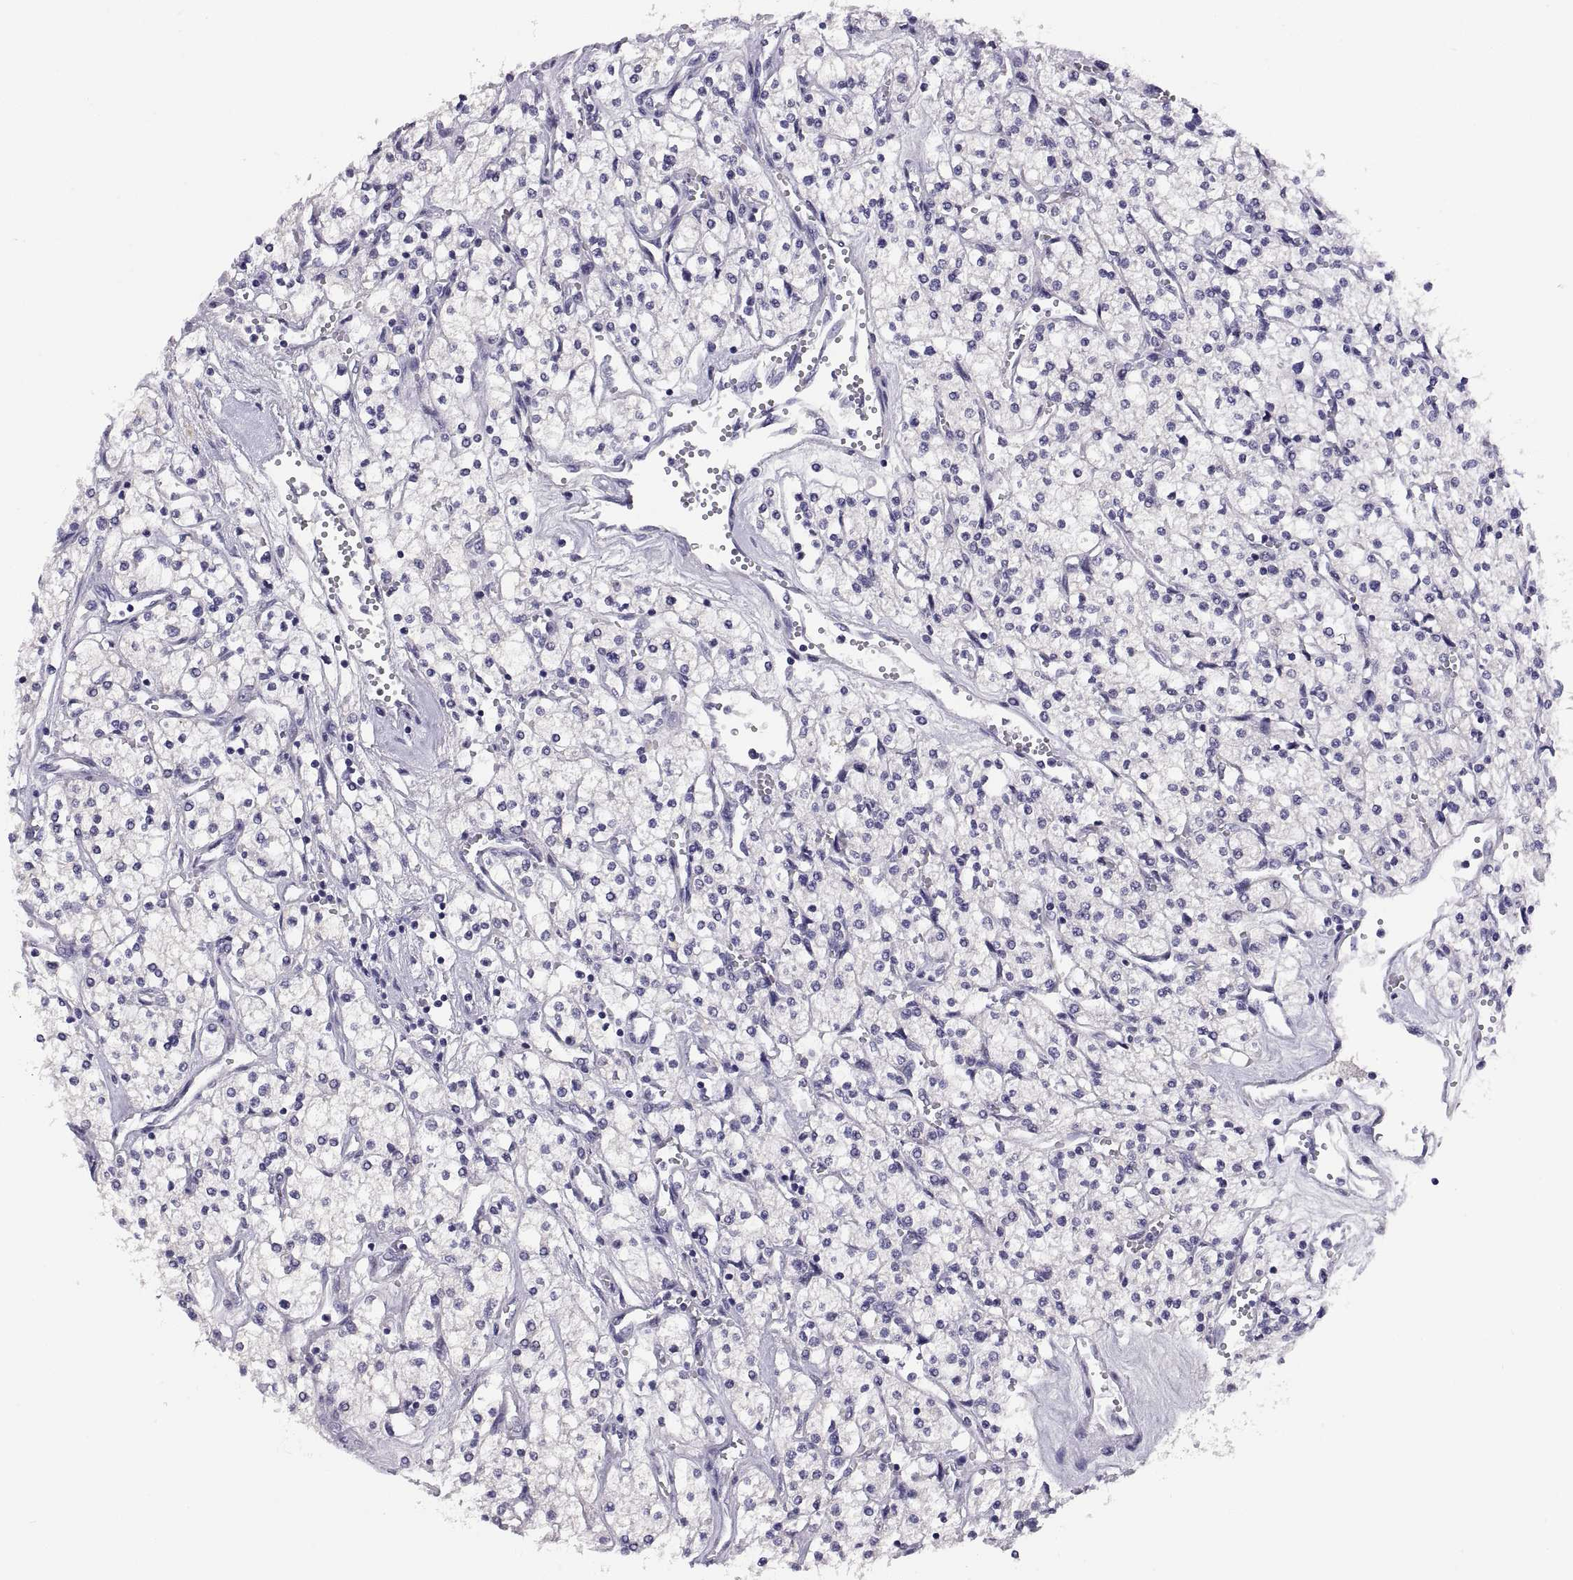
{"staining": {"intensity": "negative", "quantity": "none", "location": "none"}, "tissue": "renal cancer", "cell_type": "Tumor cells", "image_type": "cancer", "snomed": [{"axis": "morphology", "description": "Adenocarcinoma, NOS"}, {"axis": "topography", "description": "Kidney"}], "caption": "This is an immunohistochemistry photomicrograph of adenocarcinoma (renal). There is no staining in tumor cells.", "gene": "STRC", "patient": {"sex": "male", "age": 80}}